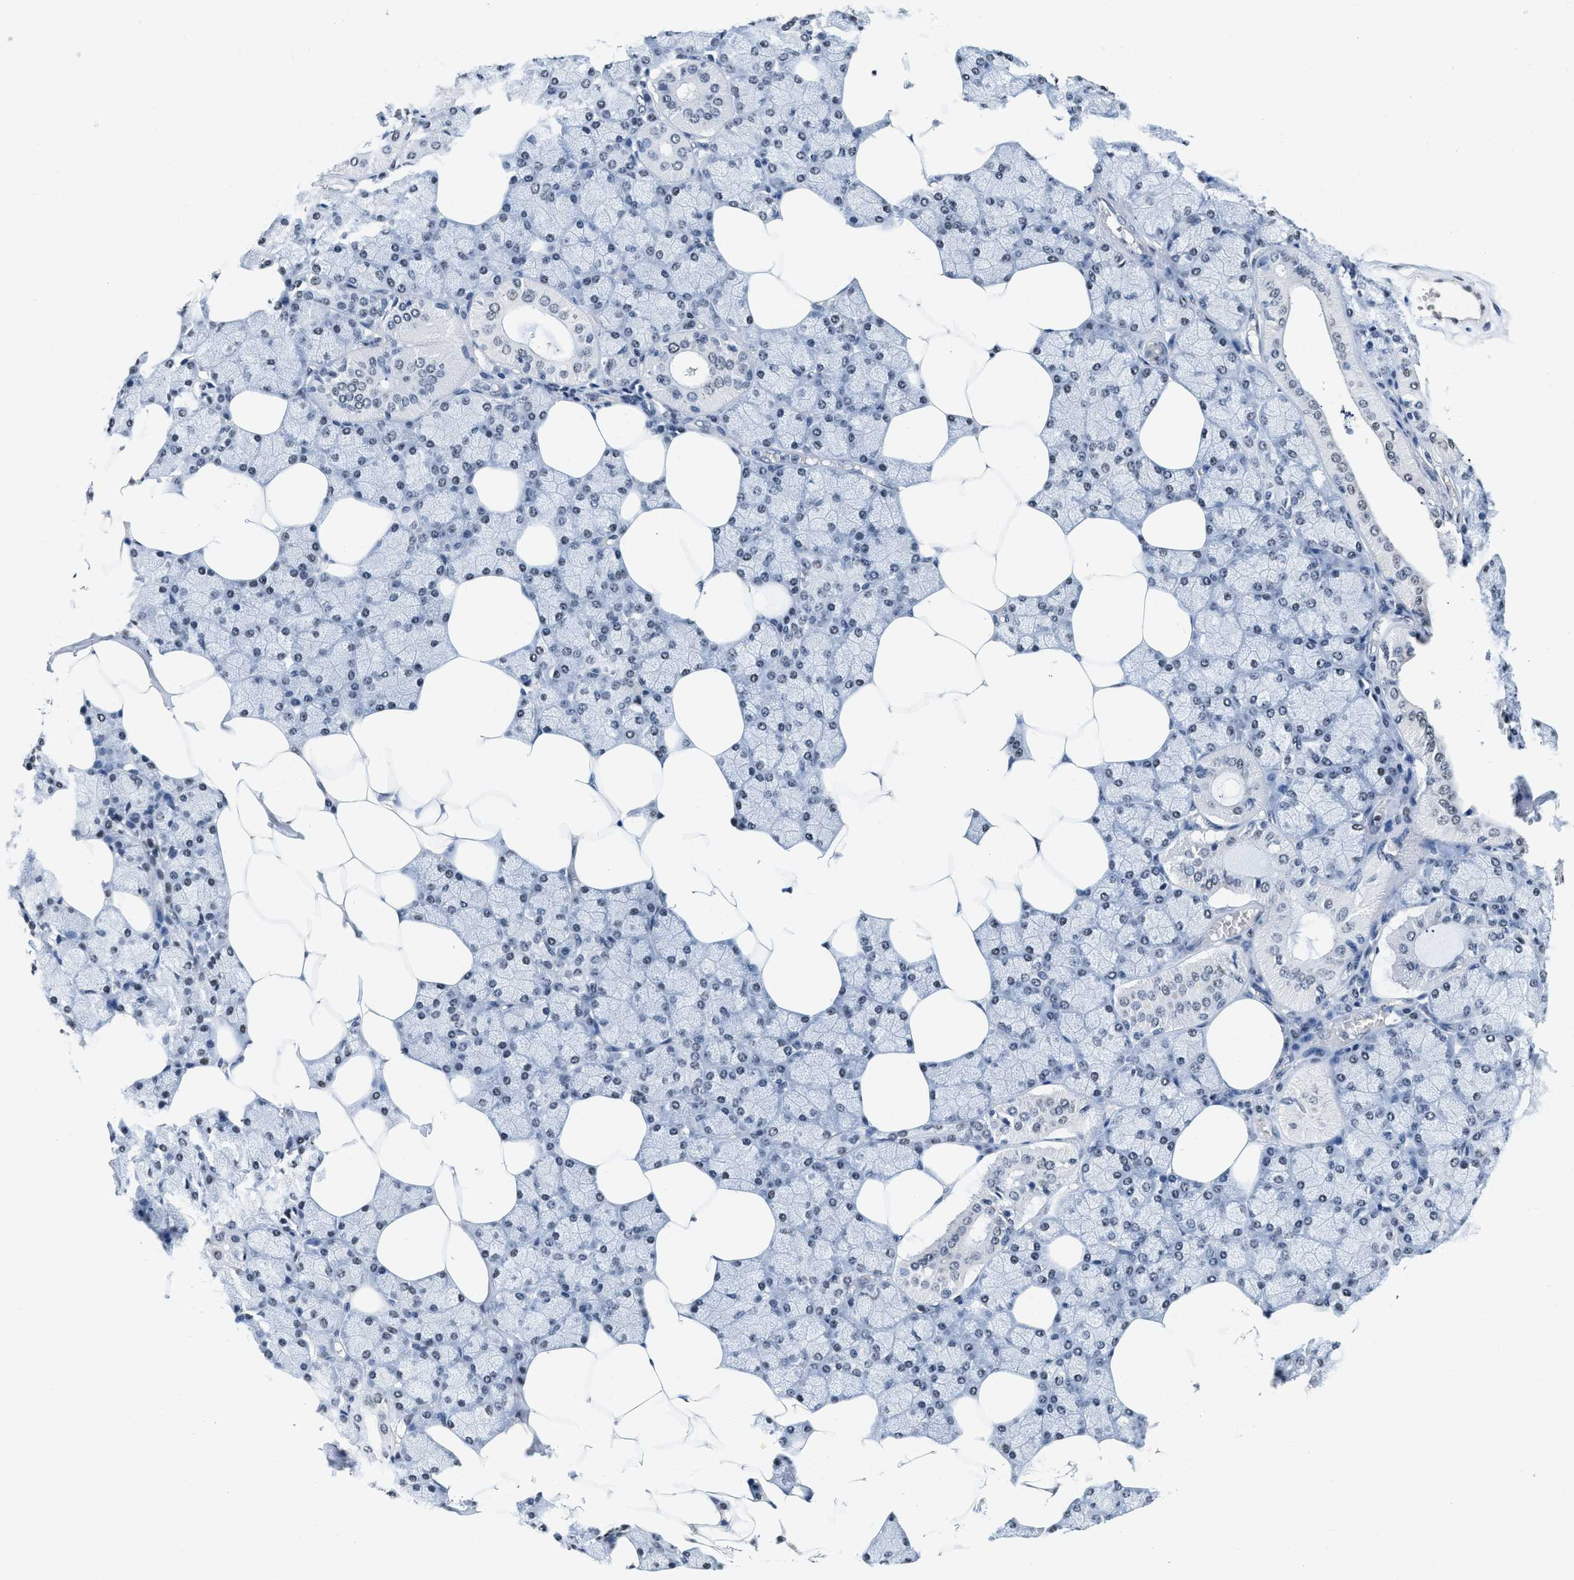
{"staining": {"intensity": "weak", "quantity": "25%-75%", "location": "nuclear"}, "tissue": "salivary gland", "cell_type": "Glandular cells", "image_type": "normal", "snomed": [{"axis": "morphology", "description": "Normal tissue, NOS"}, {"axis": "topography", "description": "Salivary gland"}], "caption": "This micrograph shows normal salivary gland stained with IHC to label a protein in brown. The nuclear of glandular cells show weak positivity for the protein. Nuclei are counter-stained blue.", "gene": "CCNE1", "patient": {"sex": "male", "age": 62}}